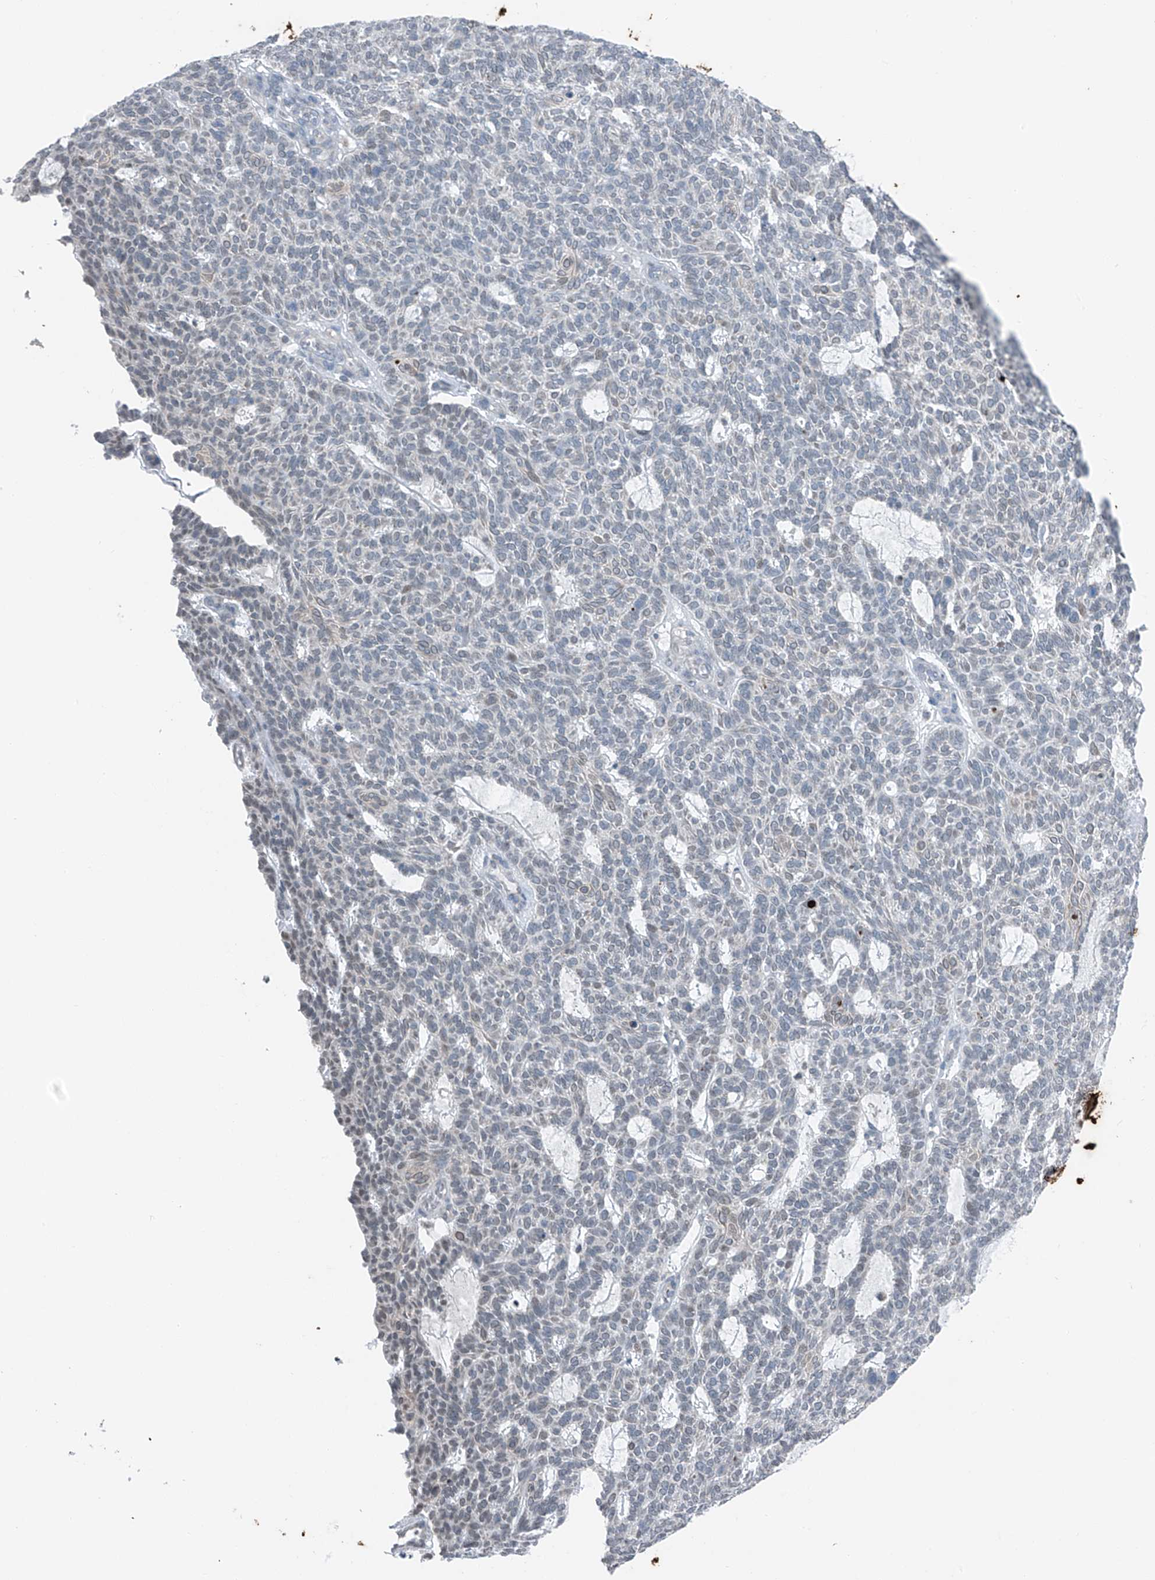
{"staining": {"intensity": "negative", "quantity": "none", "location": "none"}, "tissue": "skin cancer", "cell_type": "Tumor cells", "image_type": "cancer", "snomed": [{"axis": "morphology", "description": "Squamous cell carcinoma, NOS"}, {"axis": "topography", "description": "Skin"}], "caption": "IHC photomicrograph of neoplastic tissue: skin cancer stained with DAB shows no significant protein expression in tumor cells.", "gene": "DYRK1B", "patient": {"sex": "female", "age": 90}}